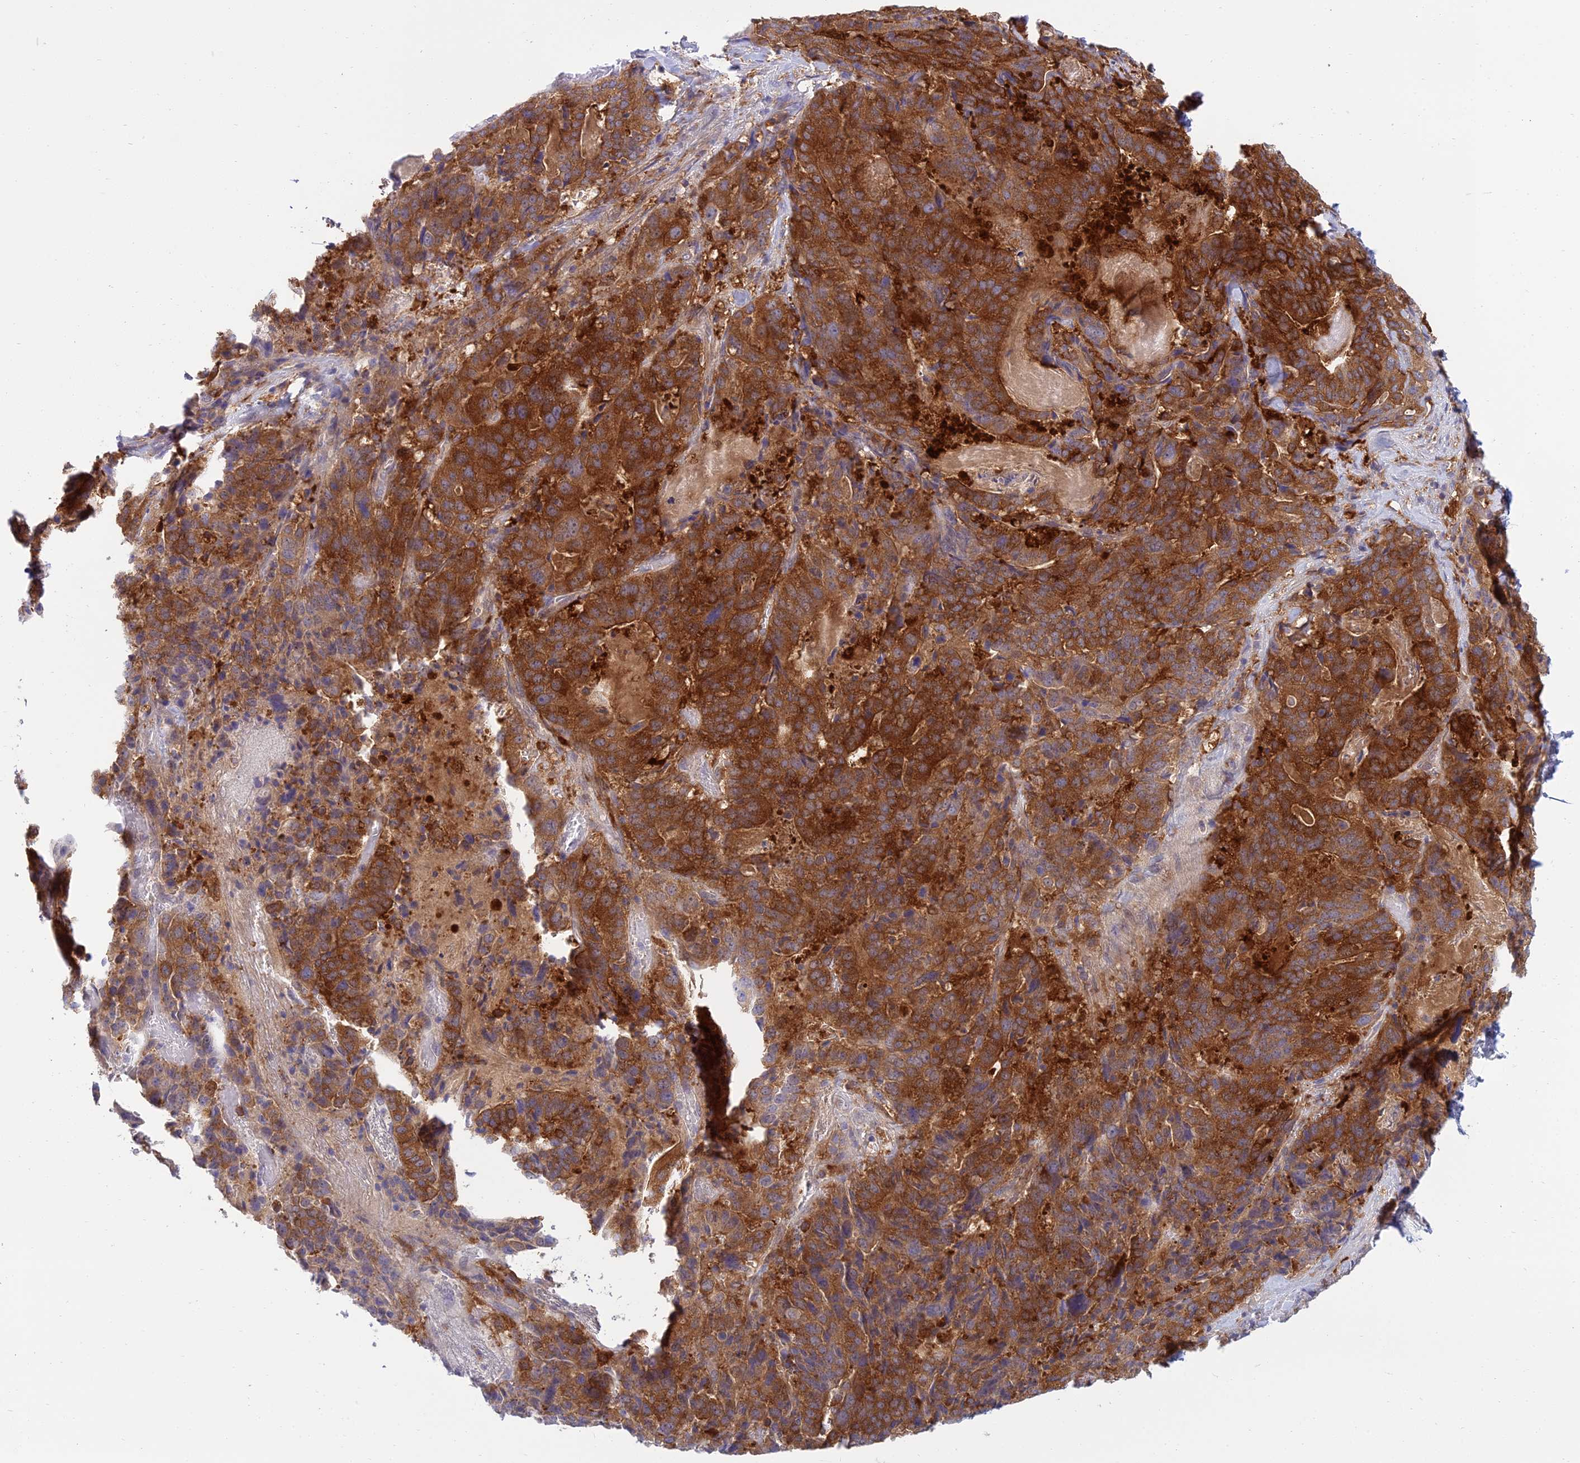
{"staining": {"intensity": "strong", "quantity": ">75%", "location": "cytoplasmic/membranous"}, "tissue": "stomach cancer", "cell_type": "Tumor cells", "image_type": "cancer", "snomed": [{"axis": "morphology", "description": "Adenocarcinoma, NOS"}, {"axis": "topography", "description": "Stomach"}], "caption": "High-magnification brightfield microscopy of stomach cancer (adenocarcinoma) stained with DAB (3,3'-diaminobenzidine) (brown) and counterstained with hematoxylin (blue). tumor cells exhibit strong cytoplasmic/membranous staining is seen in approximately>75% of cells.", "gene": "UBE2G1", "patient": {"sex": "male", "age": 48}}